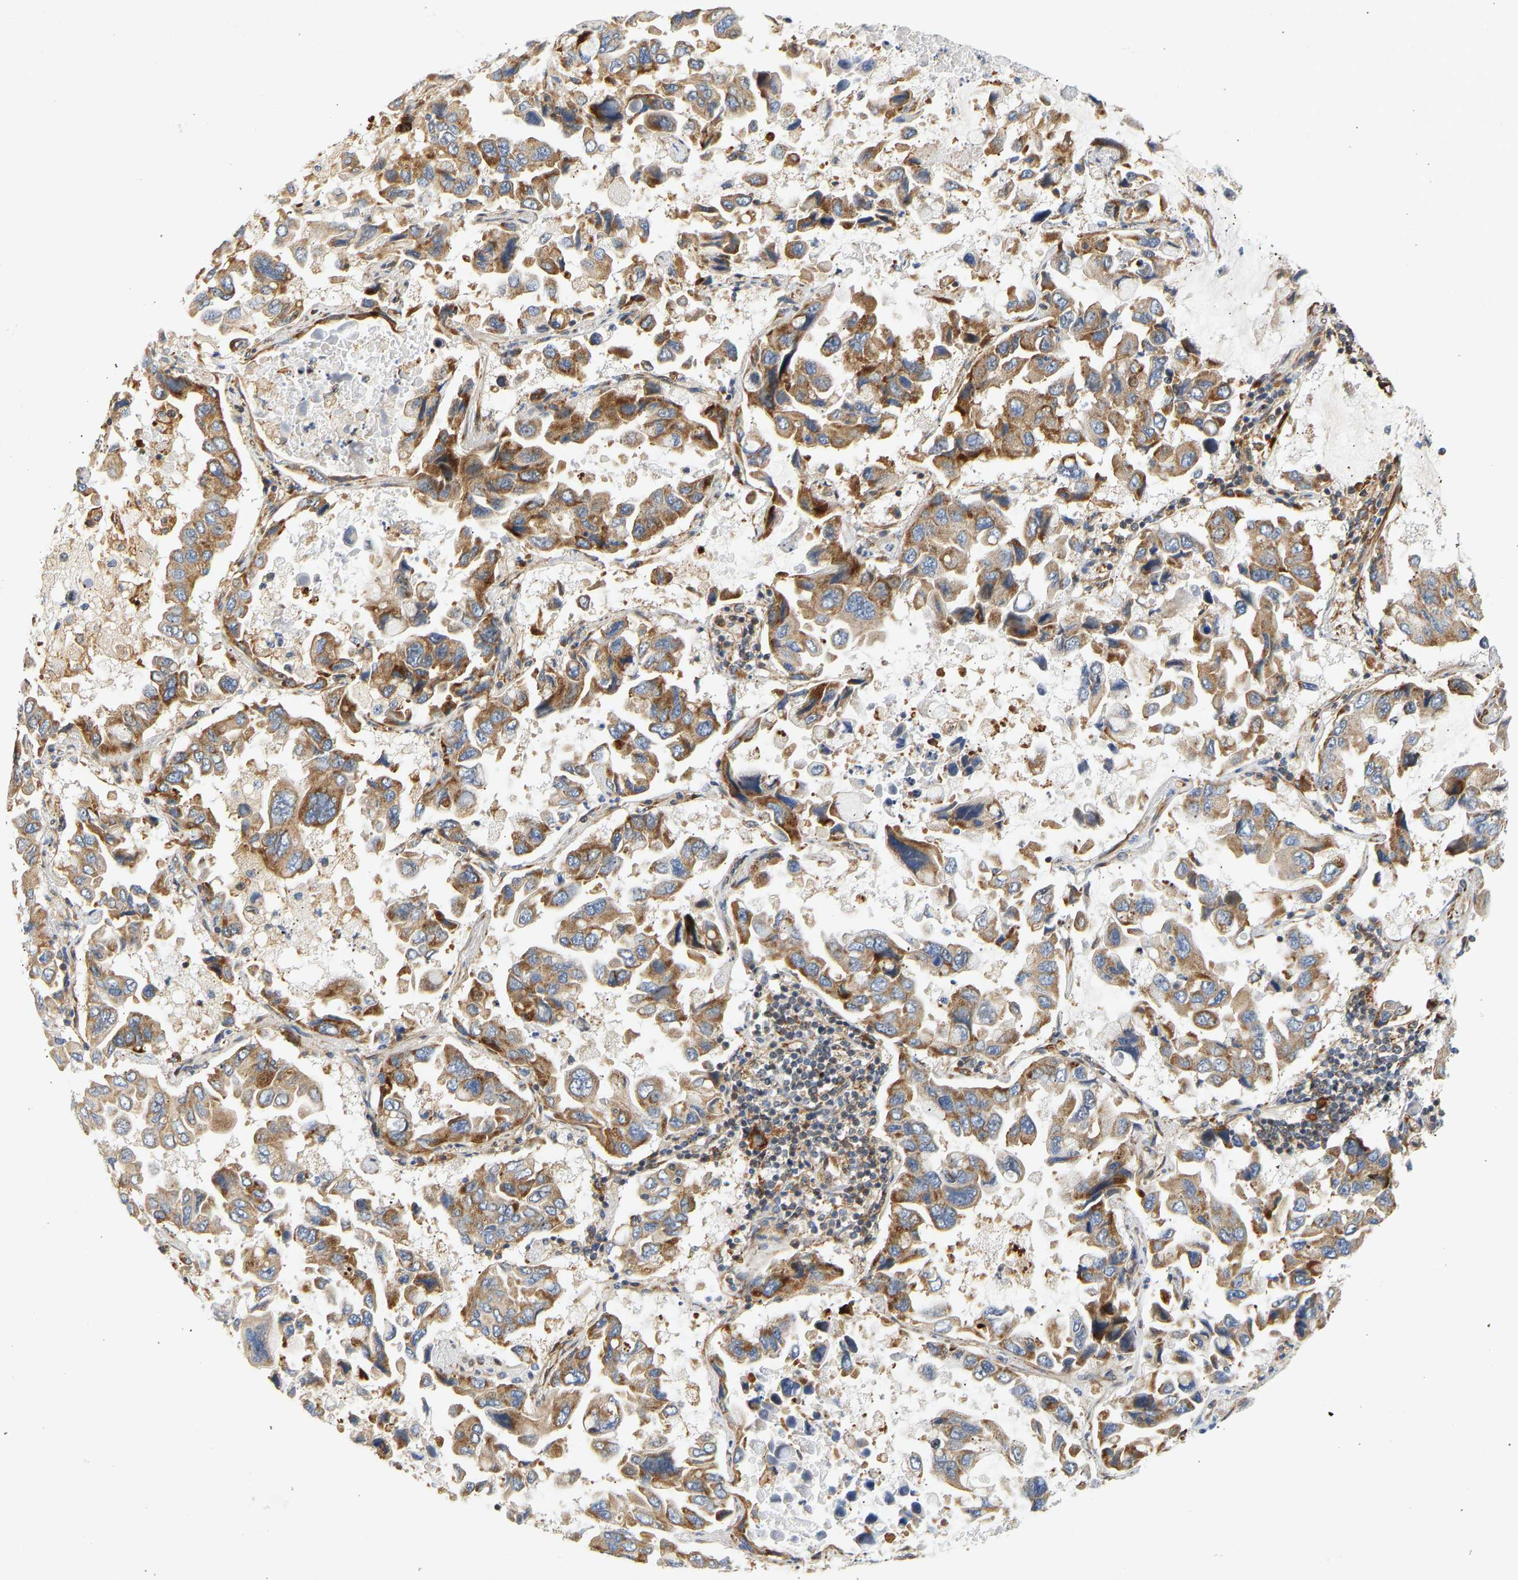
{"staining": {"intensity": "moderate", "quantity": ">75%", "location": "cytoplasmic/membranous"}, "tissue": "lung cancer", "cell_type": "Tumor cells", "image_type": "cancer", "snomed": [{"axis": "morphology", "description": "Adenocarcinoma, NOS"}, {"axis": "topography", "description": "Lung"}], "caption": "Adenocarcinoma (lung) stained with a brown dye reveals moderate cytoplasmic/membranous positive positivity in approximately >75% of tumor cells.", "gene": "RPS14", "patient": {"sex": "male", "age": 64}}